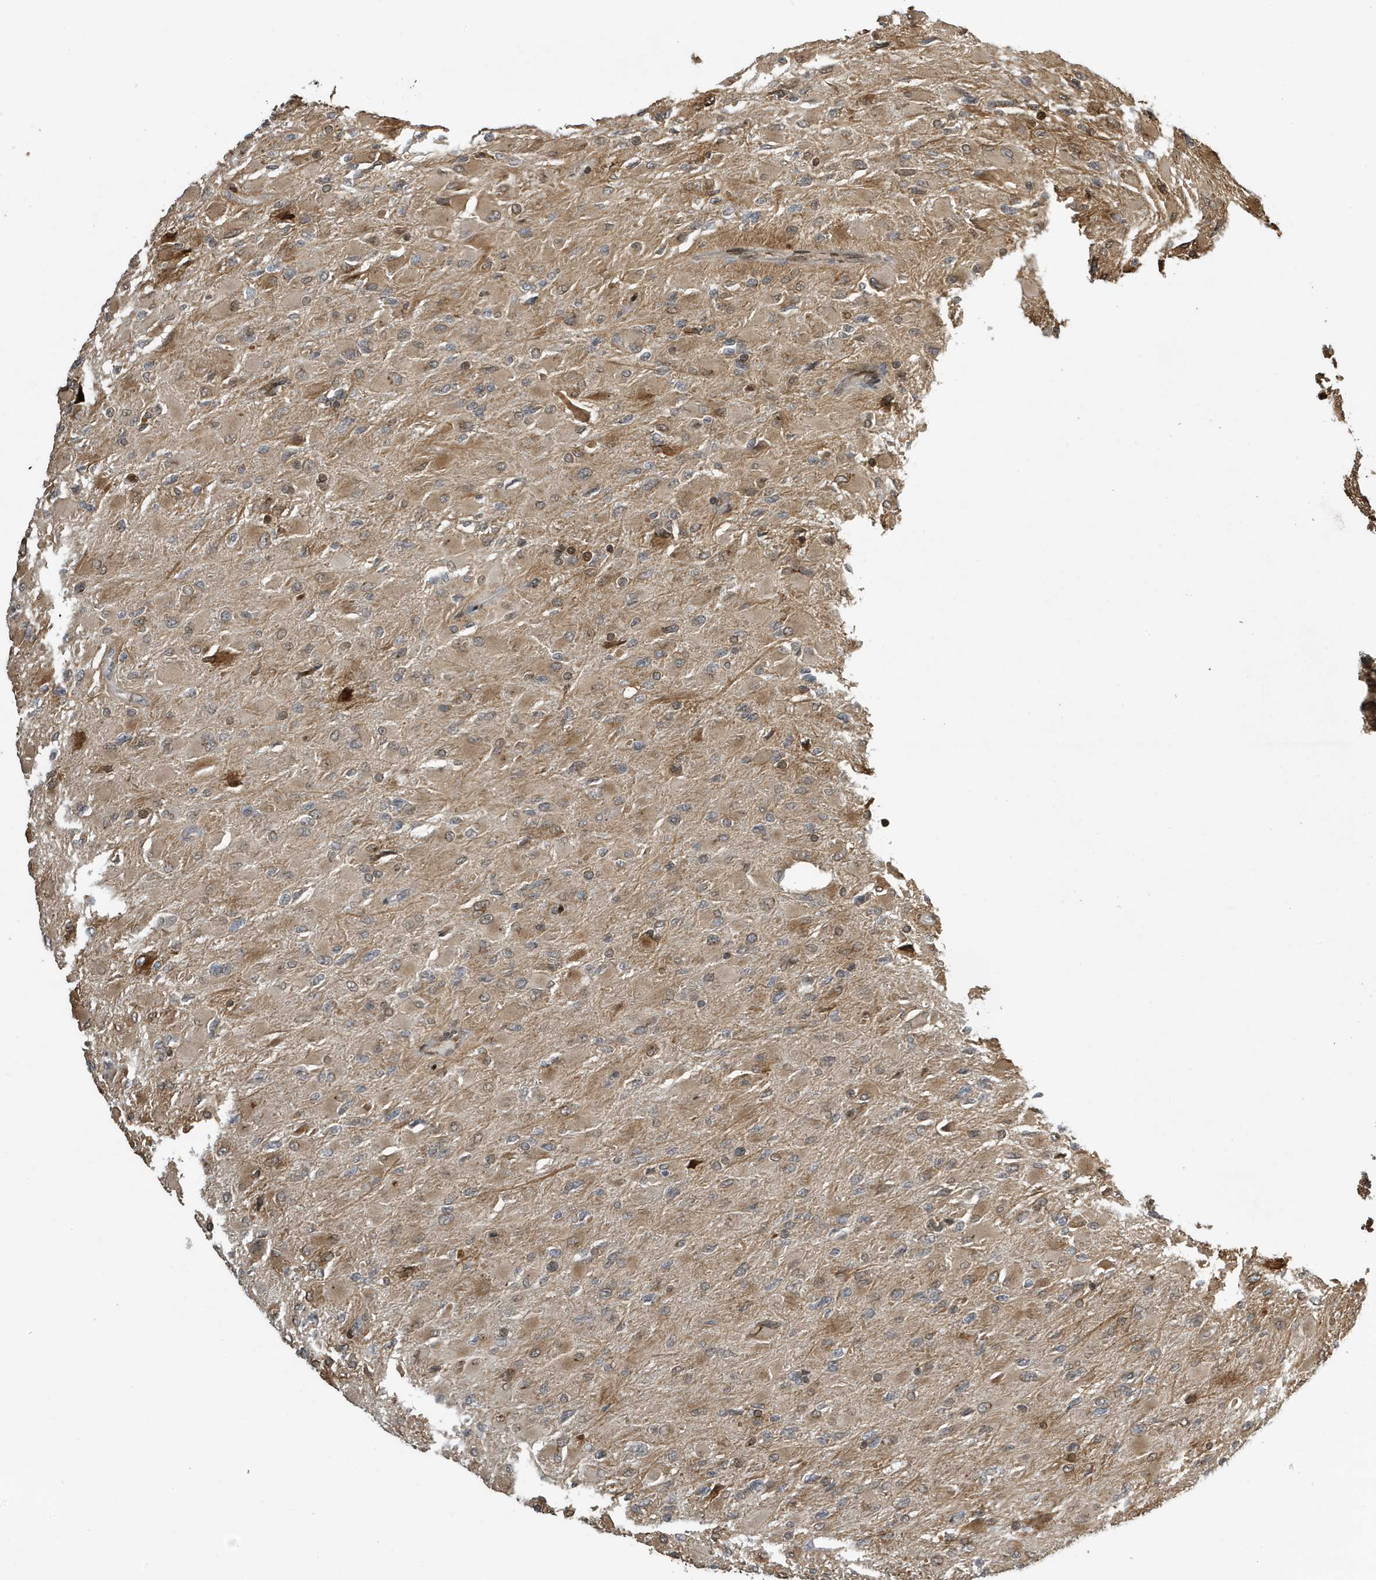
{"staining": {"intensity": "negative", "quantity": "none", "location": "none"}, "tissue": "glioma", "cell_type": "Tumor cells", "image_type": "cancer", "snomed": [{"axis": "morphology", "description": "Glioma, malignant, High grade"}, {"axis": "topography", "description": "Cerebral cortex"}], "caption": "Human glioma stained for a protein using immunohistochemistry (IHC) demonstrates no staining in tumor cells.", "gene": "DUSP18", "patient": {"sex": "female", "age": 36}}